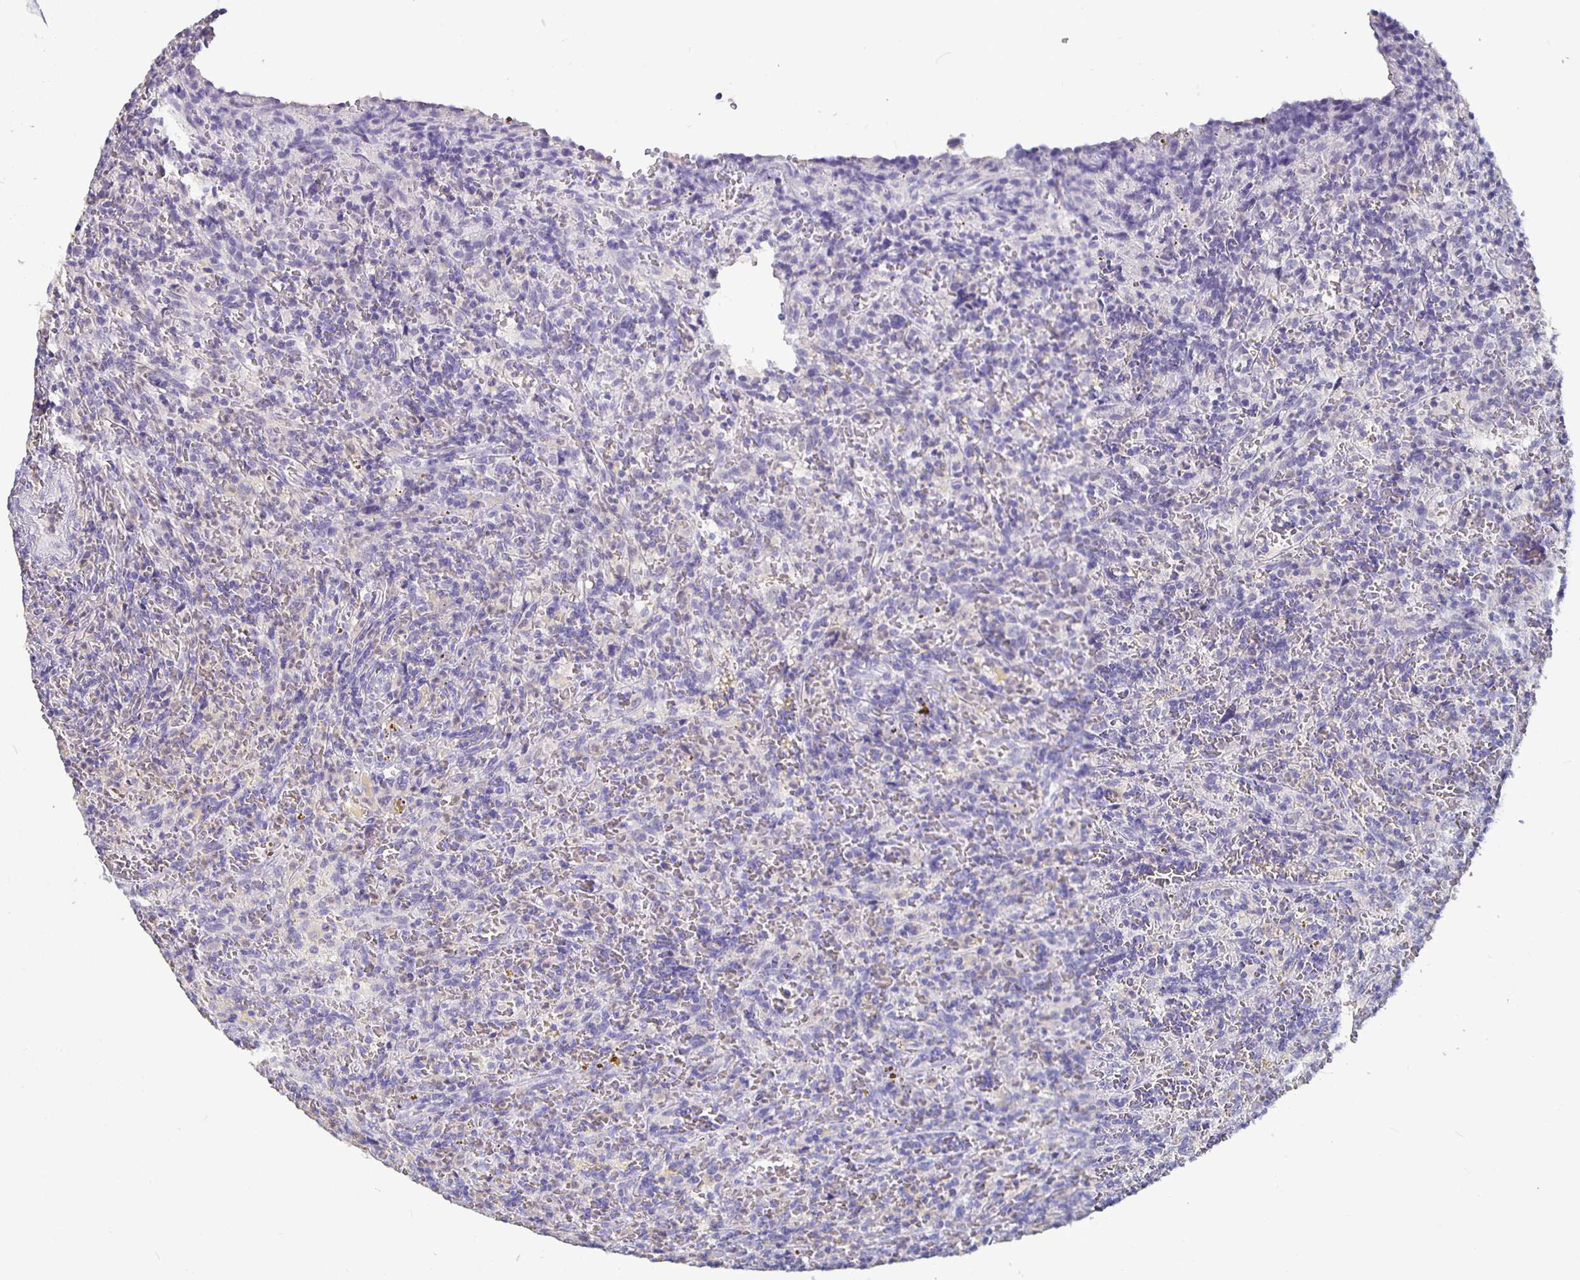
{"staining": {"intensity": "negative", "quantity": "none", "location": "none"}, "tissue": "lymphoma", "cell_type": "Tumor cells", "image_type": "cancer", "snomed": [{"axis": "morphology", "description": "Malignant lymphoma, non-Hodgkin's type, Low grade"}, {"axis": "topography", "description": "Spleen"}], "caption": "A micrograph of human lymphoma is negative for staining in tumor cells. (Immunohistochemistry, brightfield microscopy, high magnification).", "gene": "GPX4", "patient": {"sex": "female", "age": 70}}